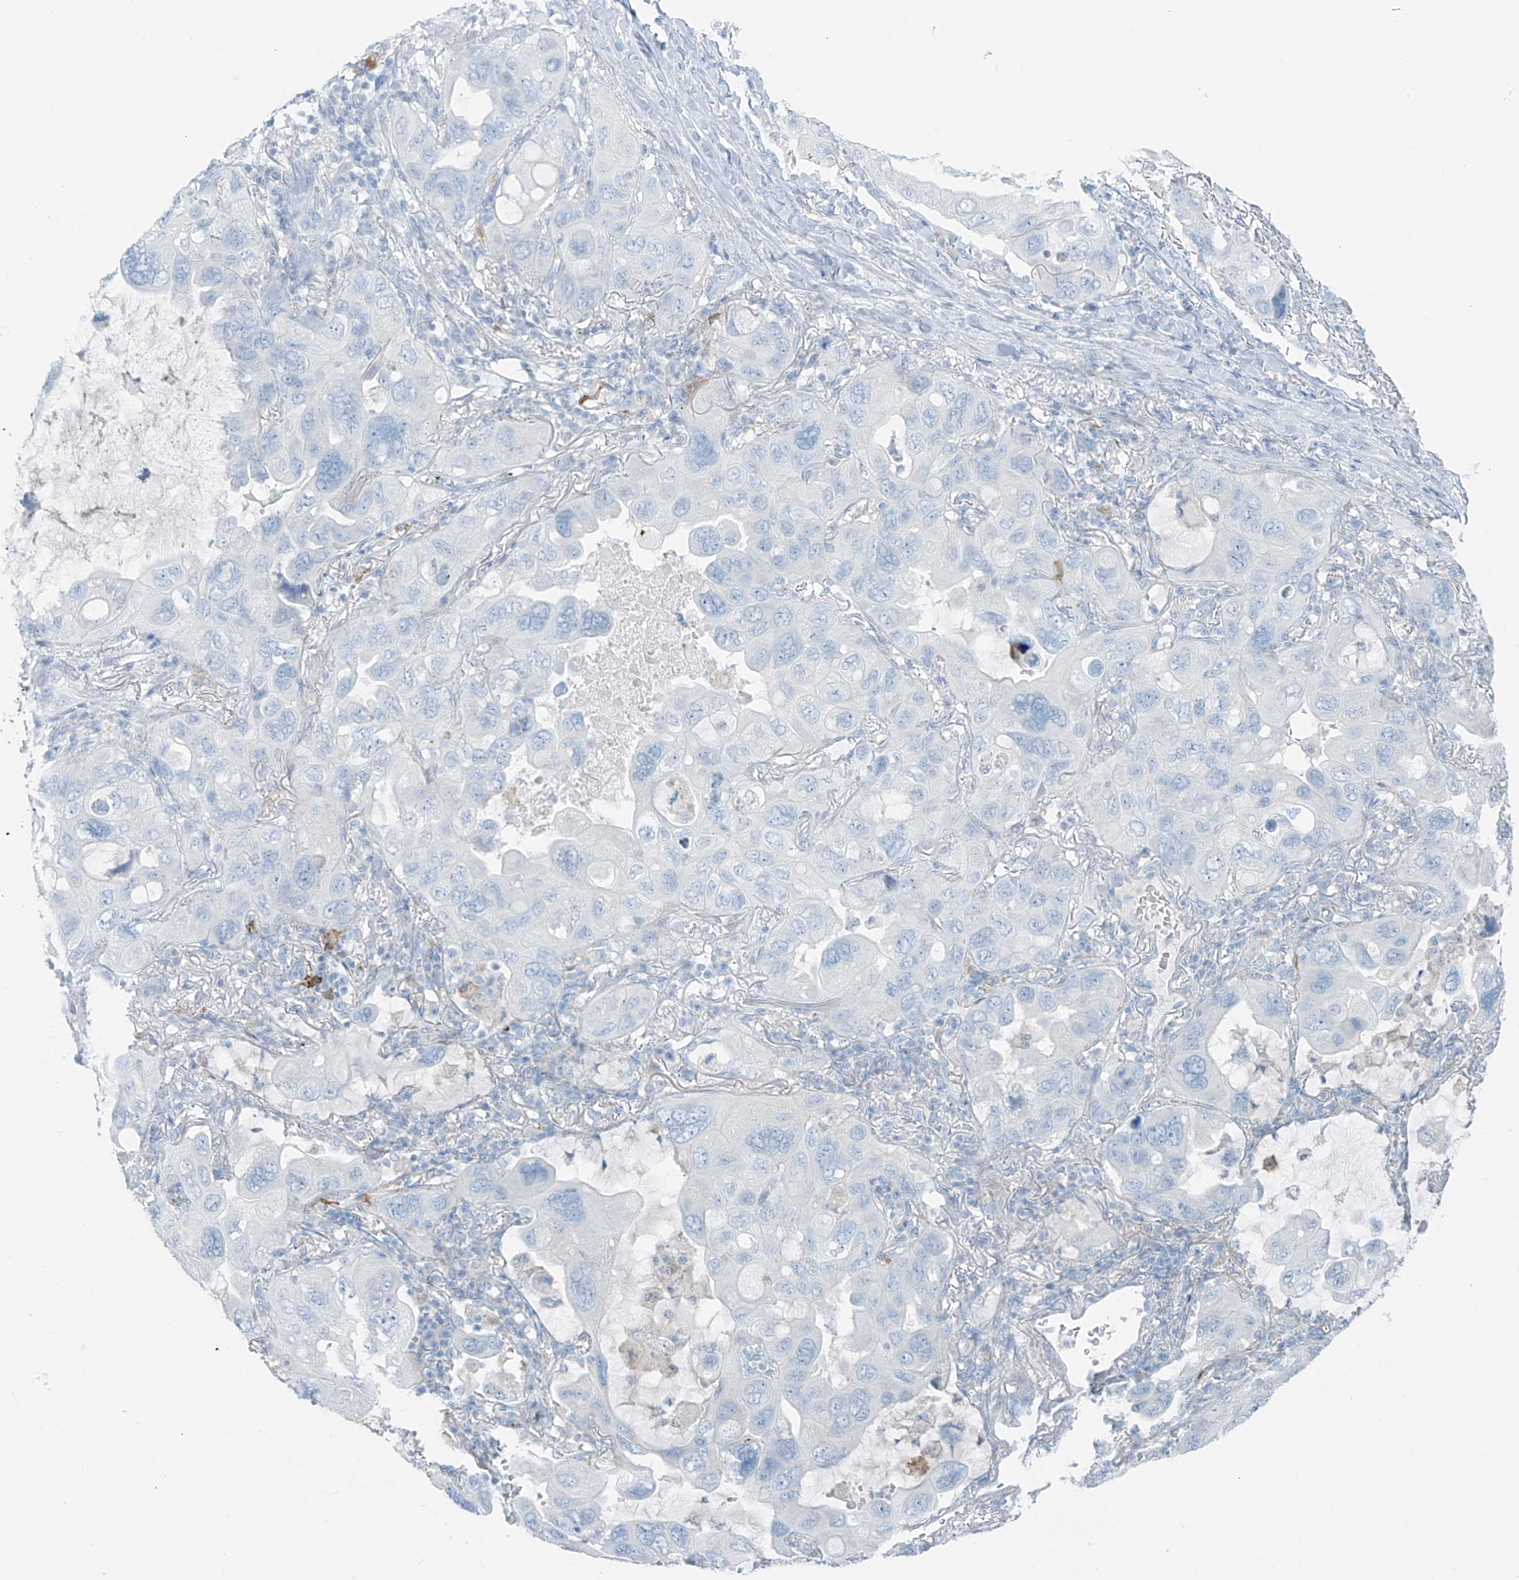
{"staining": {"intensity": "negative", "quantity": "none", "location": "none"}, "tissue": "lung cancer", "cell_type": "Tumor cells", "image_type": "cancer", "snomed": [{"axis": "morphology", "description": "Squamous cell carcinoma, NOS"}, {"axis": "topography", "description": "Lung"}], "caption": "Immunohistochemistry image of lung cancer (squamous cell carcinoma) stained for a protein (brown), which reveals no staining in tumor cells. (DAB (3,3'-diaminobenzidine) immunohistochemistry (IHC) visualized using brightfield microscopy, high magnification).", "gene": "SLC25A43", "patient": {"sex": "female", "age": 73}}